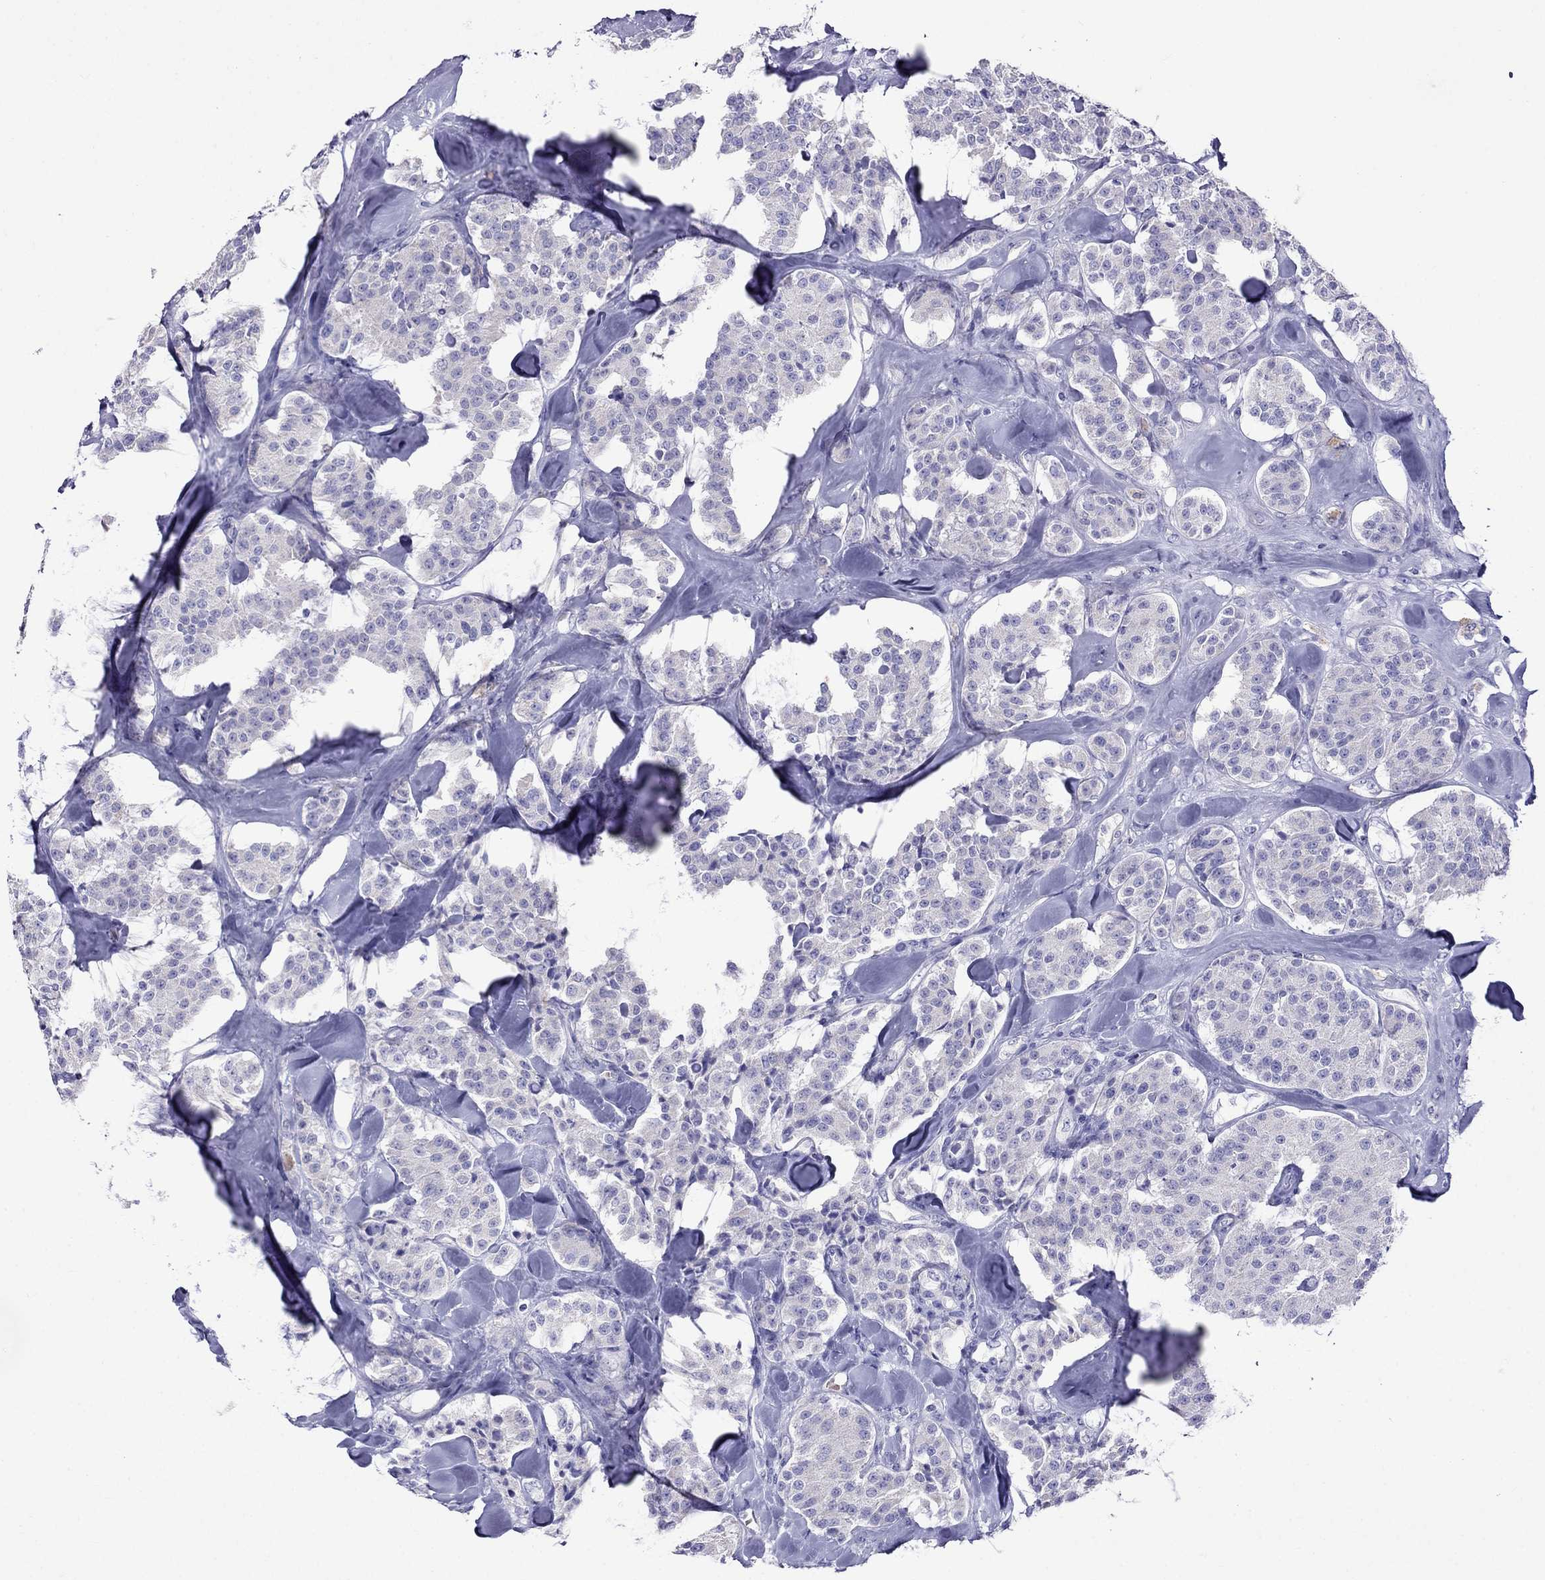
{"staining": {"intensity": "negative", "quantity": "none", "location": "none"}, "tissue": "carcinoid", "cell_type": "Tumor cells", "image_type": "cancer", "snomed": [{"axis": "morphology", "description": "Carcinoid, malignant, NOS"}, {"axis": "topography", "description": "Pancreas"}], "caption": "This photomicrograph is of carcinoid (malignant) stained with immunohistochemistry to label a protein in brown with the nuclei are counter-stained blue. There is no staining in tumor cells.", "gene": "TDRD1", "patient": {"sex": "male", "age": 41}}